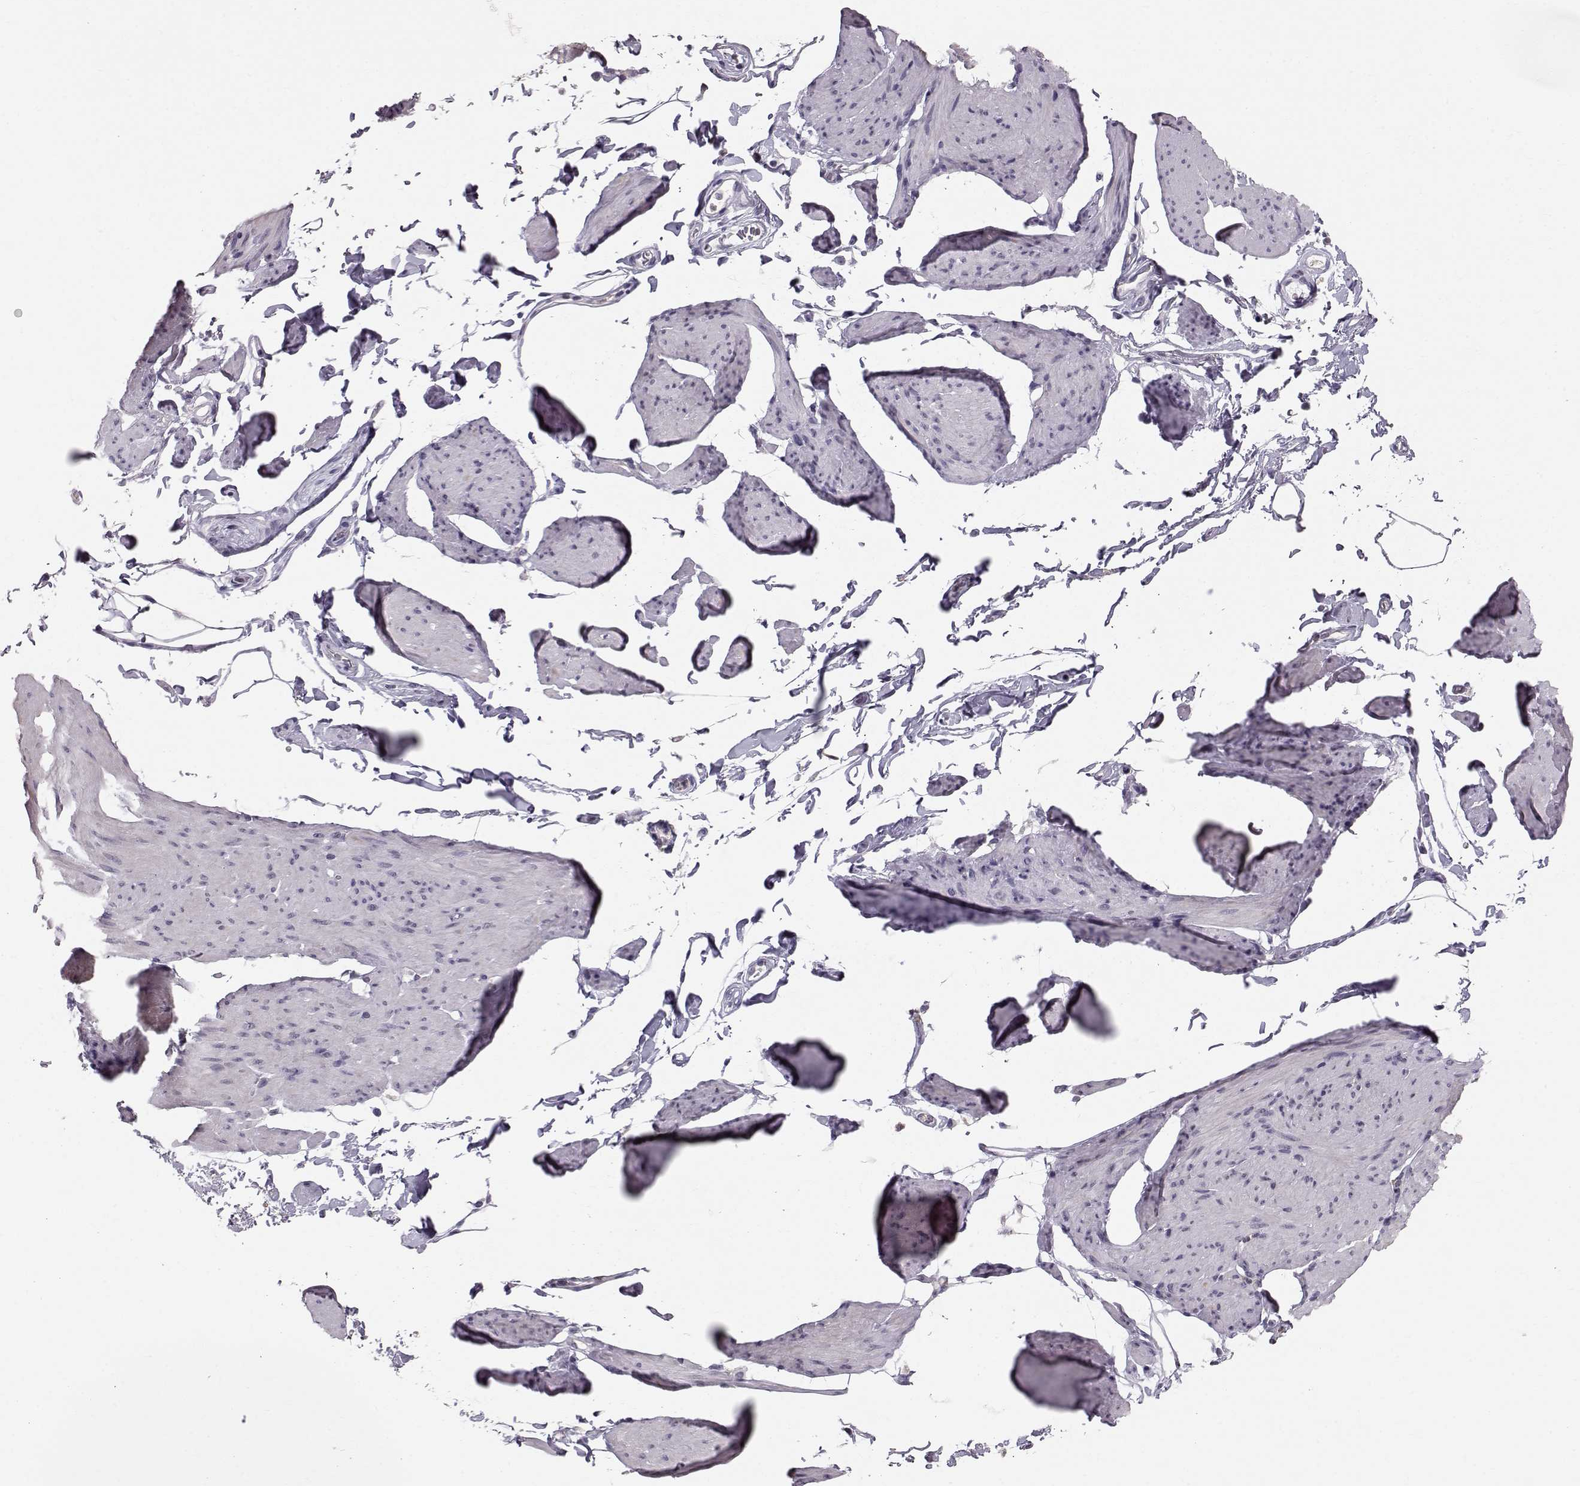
{"staining": {"intensity": "negative", "quantity": "none", "location": "none"}, "tissue": "smooth muscle", "cell_type": "Smooth muscle cells", "image_type": "normal", "snomed": [{"axis": "morphology", "description": "Normal tissue, NOS"}, {"axis": "topography", "description": "Adipose tissue"}, {"axis": "topography", "description": "Smooth muscle"}, {"axis": "topography", "description": "Peripheral nerve tissue"}], "caption": "An image of smooth muscle stained for a protein demonstrates no brown staining in smooth muscle cells.", "gene": "POU1F1", "patient": {"sex": "male", "age": 83}}